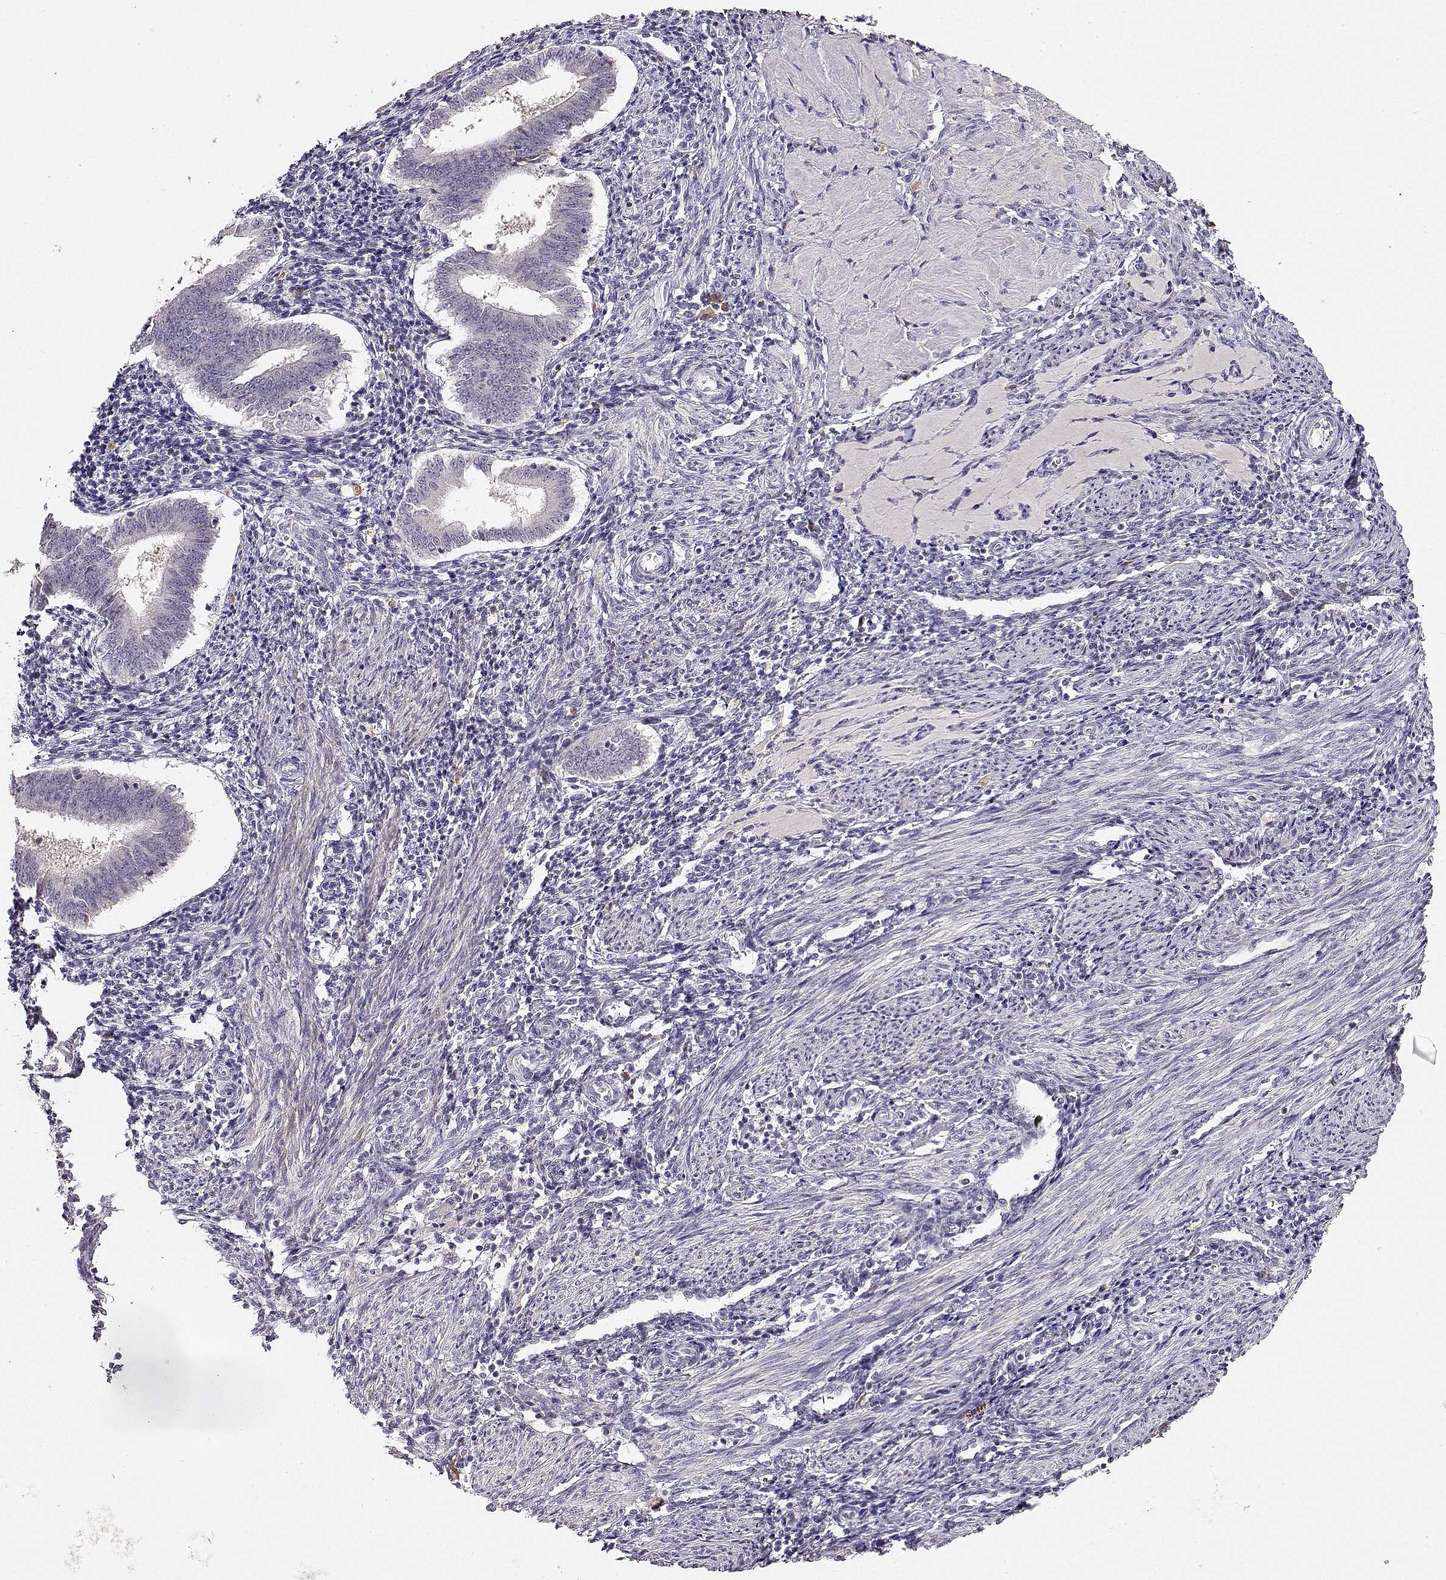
{"staining": {"intensity": "negative", "quantity": "none", "location": "none"}, "tissue": "endometrium", "cell_type": "Cells in endometrial stroma", "image_type": "normal", "snomed": [{"axis": "morphology", "description": "Normal tissue, NOS"}, {"axis": "topography", "description": "Endometrium"}], "caption": "Cells in endometrial stroma are negative for brown protein staining in benign endometrium. (DAB immunohistochemistry (IHC) with hematoxylin counter stain).", "gene": "TACR1", "patient": {"sex": "female", "age": 25}}